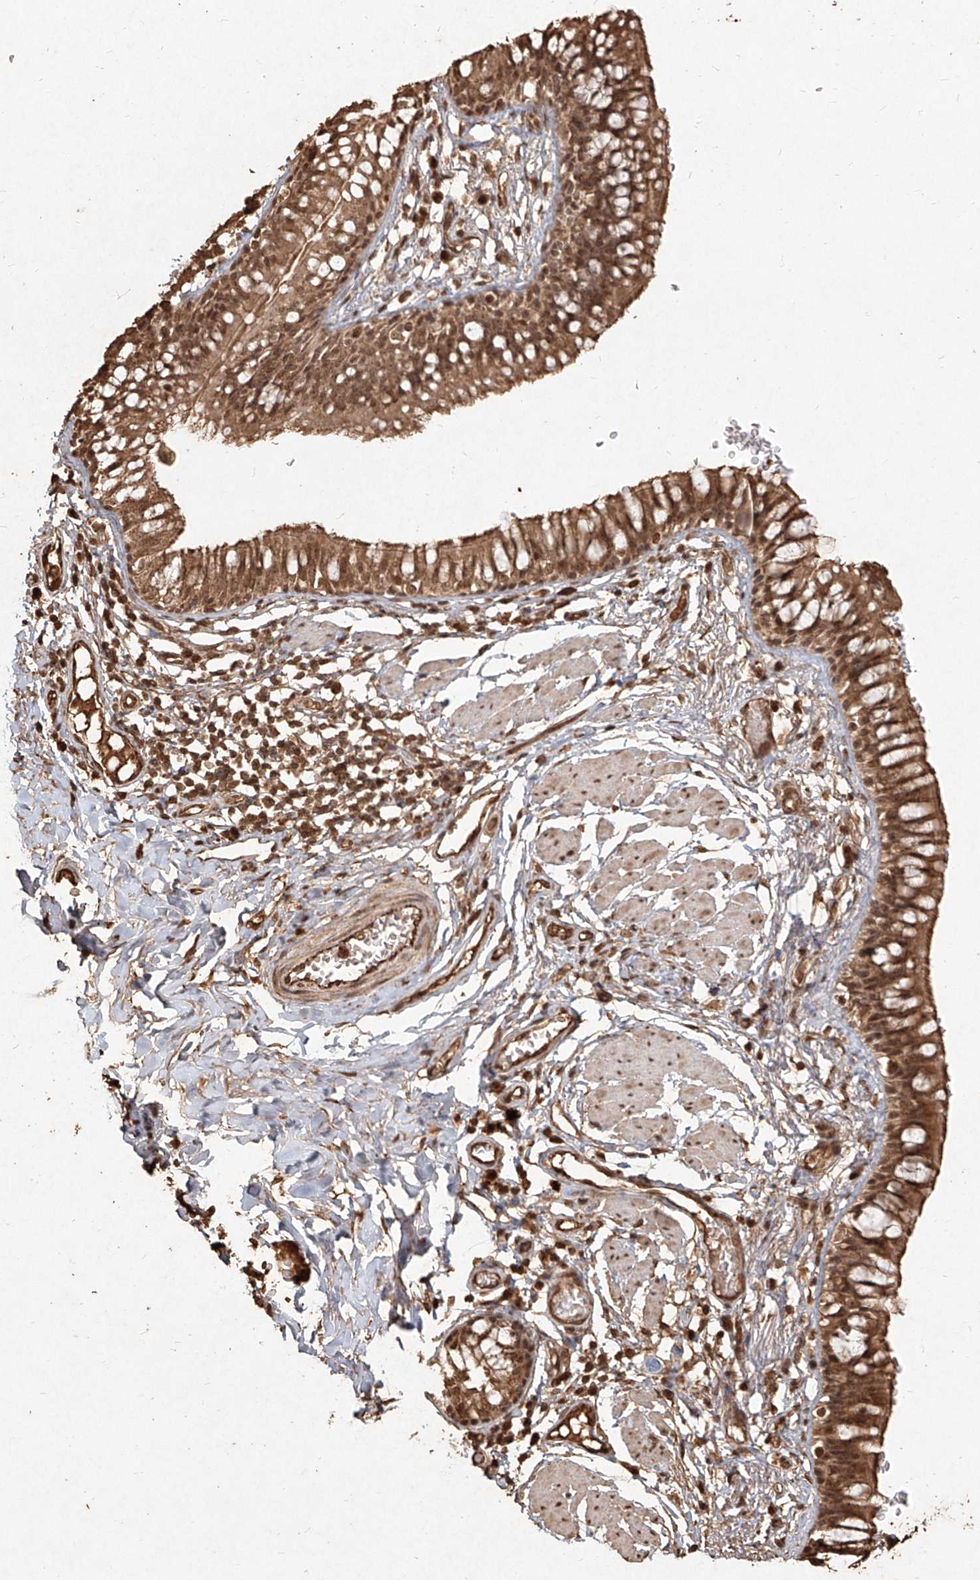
{"staining": {"intensity": "strong", "quantity": "25%-75%", "location": "cytoplasmic/membranous,nuclear"}, "tissue": "bronchus", "cell_type": "Respiratory epithelial cells", "image_type": "normal", "snomed": [{"axis": "morphology", "description": "Normal tissue, NOS"}, {"axis": "topography", "description": "Cartilage tissue"}, {"axis": "topography", "description": "Bronchus"}], "caption": "A high amount of strong cytoplasmic/membranous,nuclear expression is present in approximately 25%-75% of respiratory epithelial cells in normal bronchus. The protein is shown in brown color, while the nuclei are stained blue.", "gene": "UBE2K", "patient": {"sex": "female", "age": 36}}